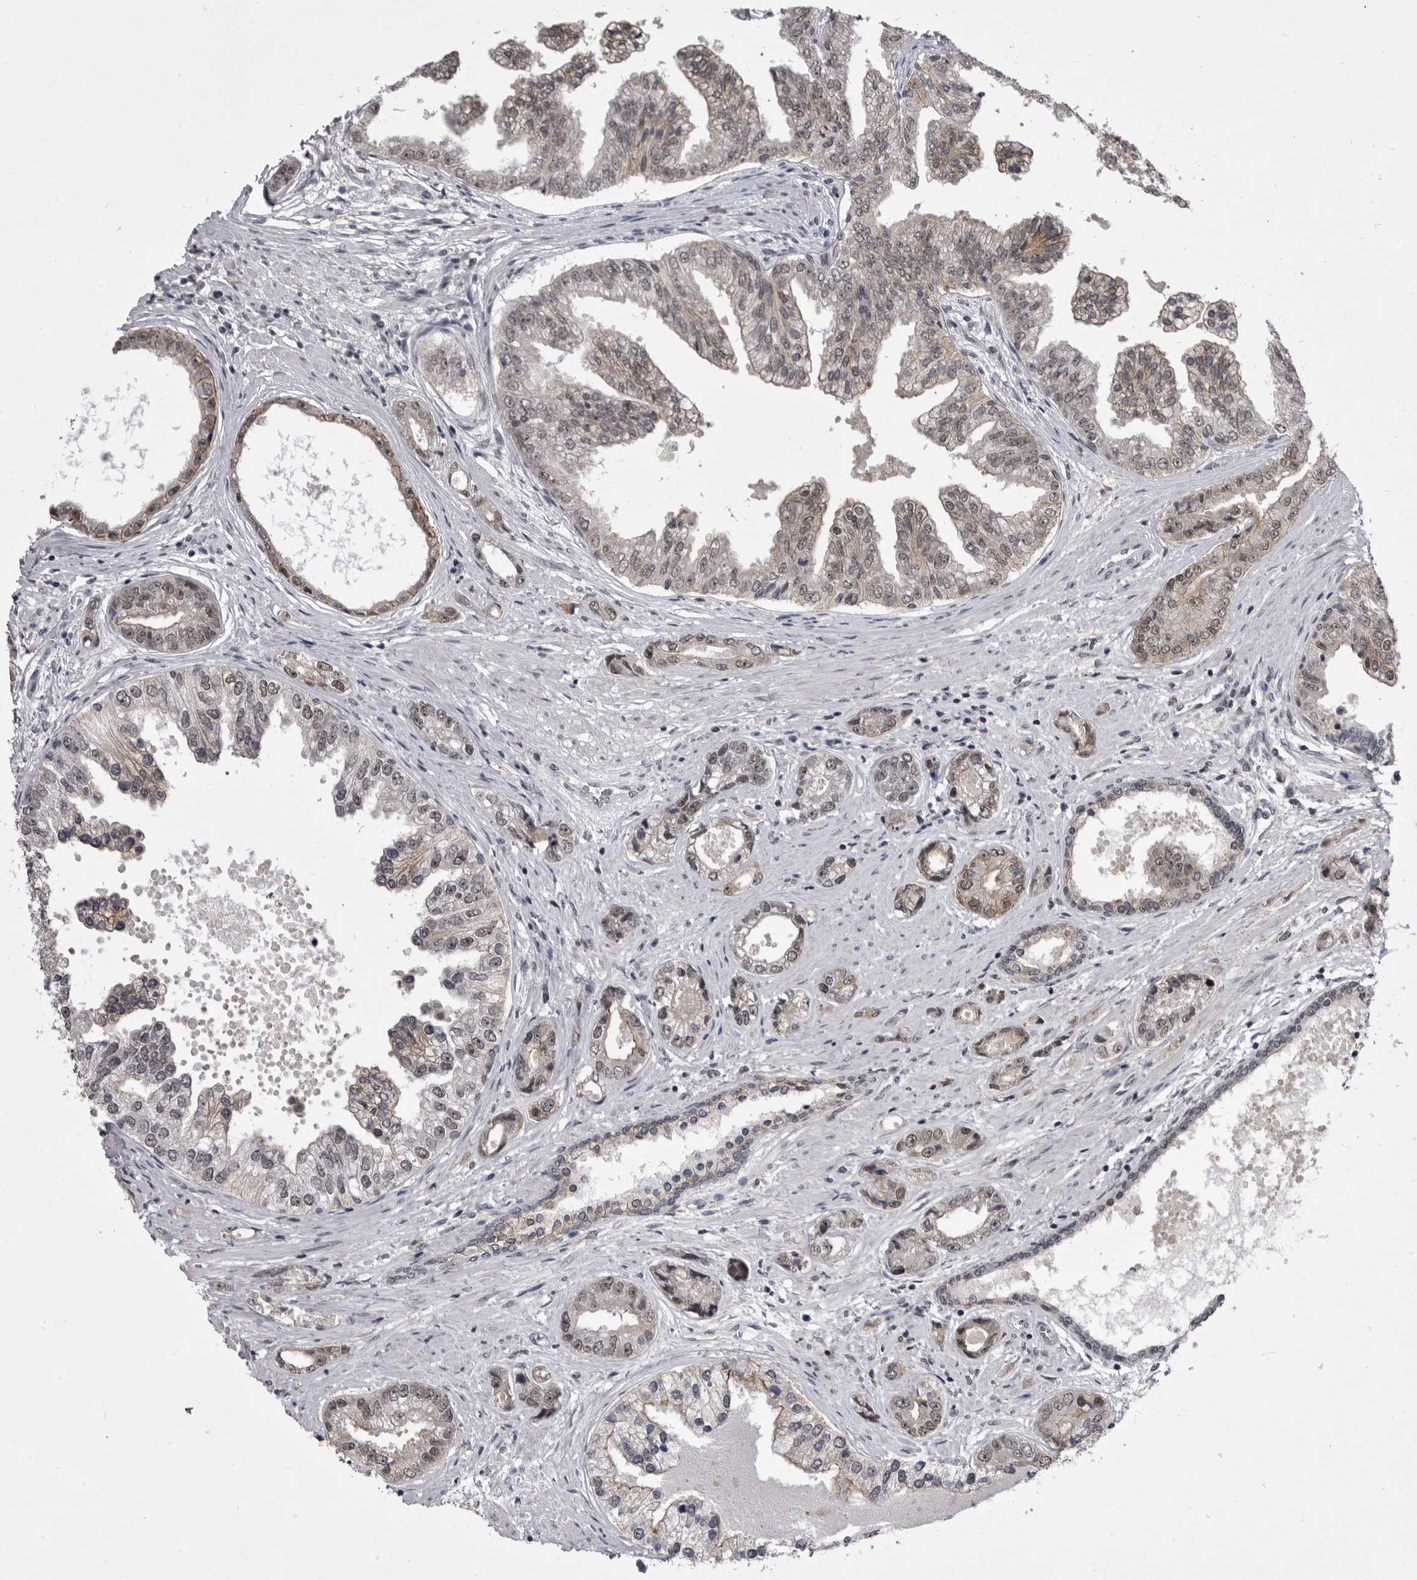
{"staining": {"intensity": "weak", "quantity": "<25%", "location": "nuclear"}, "tissue": "prostate cancer", "cell_type": "Tumor cells", "image_type": "cancer", "snomed": [{"axis": "morphology", "description": "Adenocarcinoma, High grade"}, {"axis": "topography", "description": "Prostate"}], "caption": "DAB (3,3'-diaminobenzidine) immunohistochemical staining of prostate high-grade adenocarcinoma displays no significant staining in tumor cells.", "gene": "PRPF3", "patient": {"sex": "male", "age": 61}}